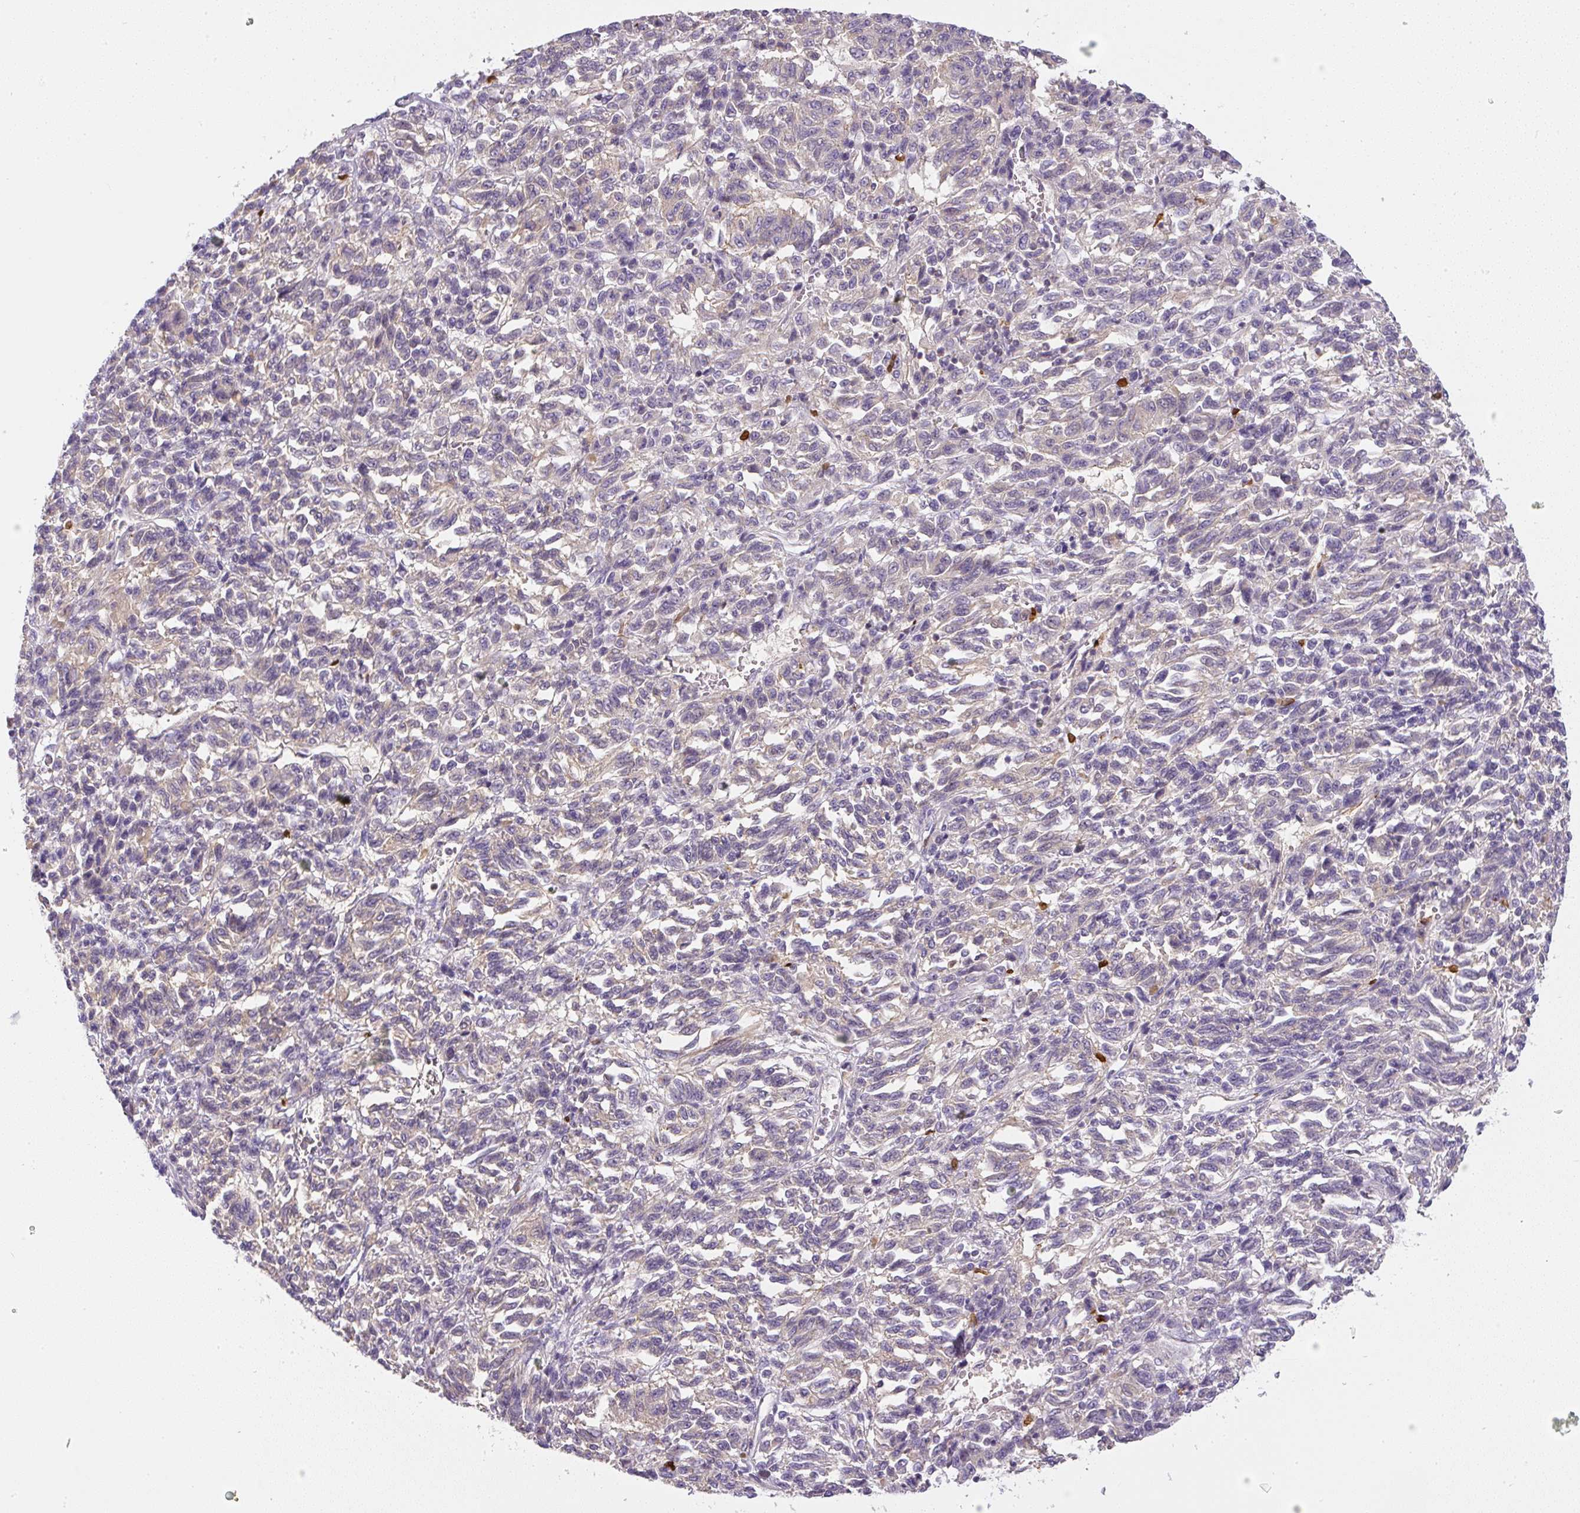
{"staining": {"intensity": "weak", "quantity": "25%-75%", "location": "cytoplasmic/membranous"}, "tissue": "melanoma", "cell_type": "Tumor cells", "image_type": "cancer", "snomed": [{"axis": "morphology", "description": "Malignant melanoma, Metastatic site"}, {"axis": "topography", "description": "Lung"}], "caption": "Malignant melanoma (metastatic site) stained for a protein shows weak cytoplasmic/membranous positivity in tumor cells. (DAB (3,3'-diaminobenzidine) = brown stain, brightfield microscopy at high magnification).", "gene": "PIP5KL1", "patient": {"sex": "male", "age": 64}}